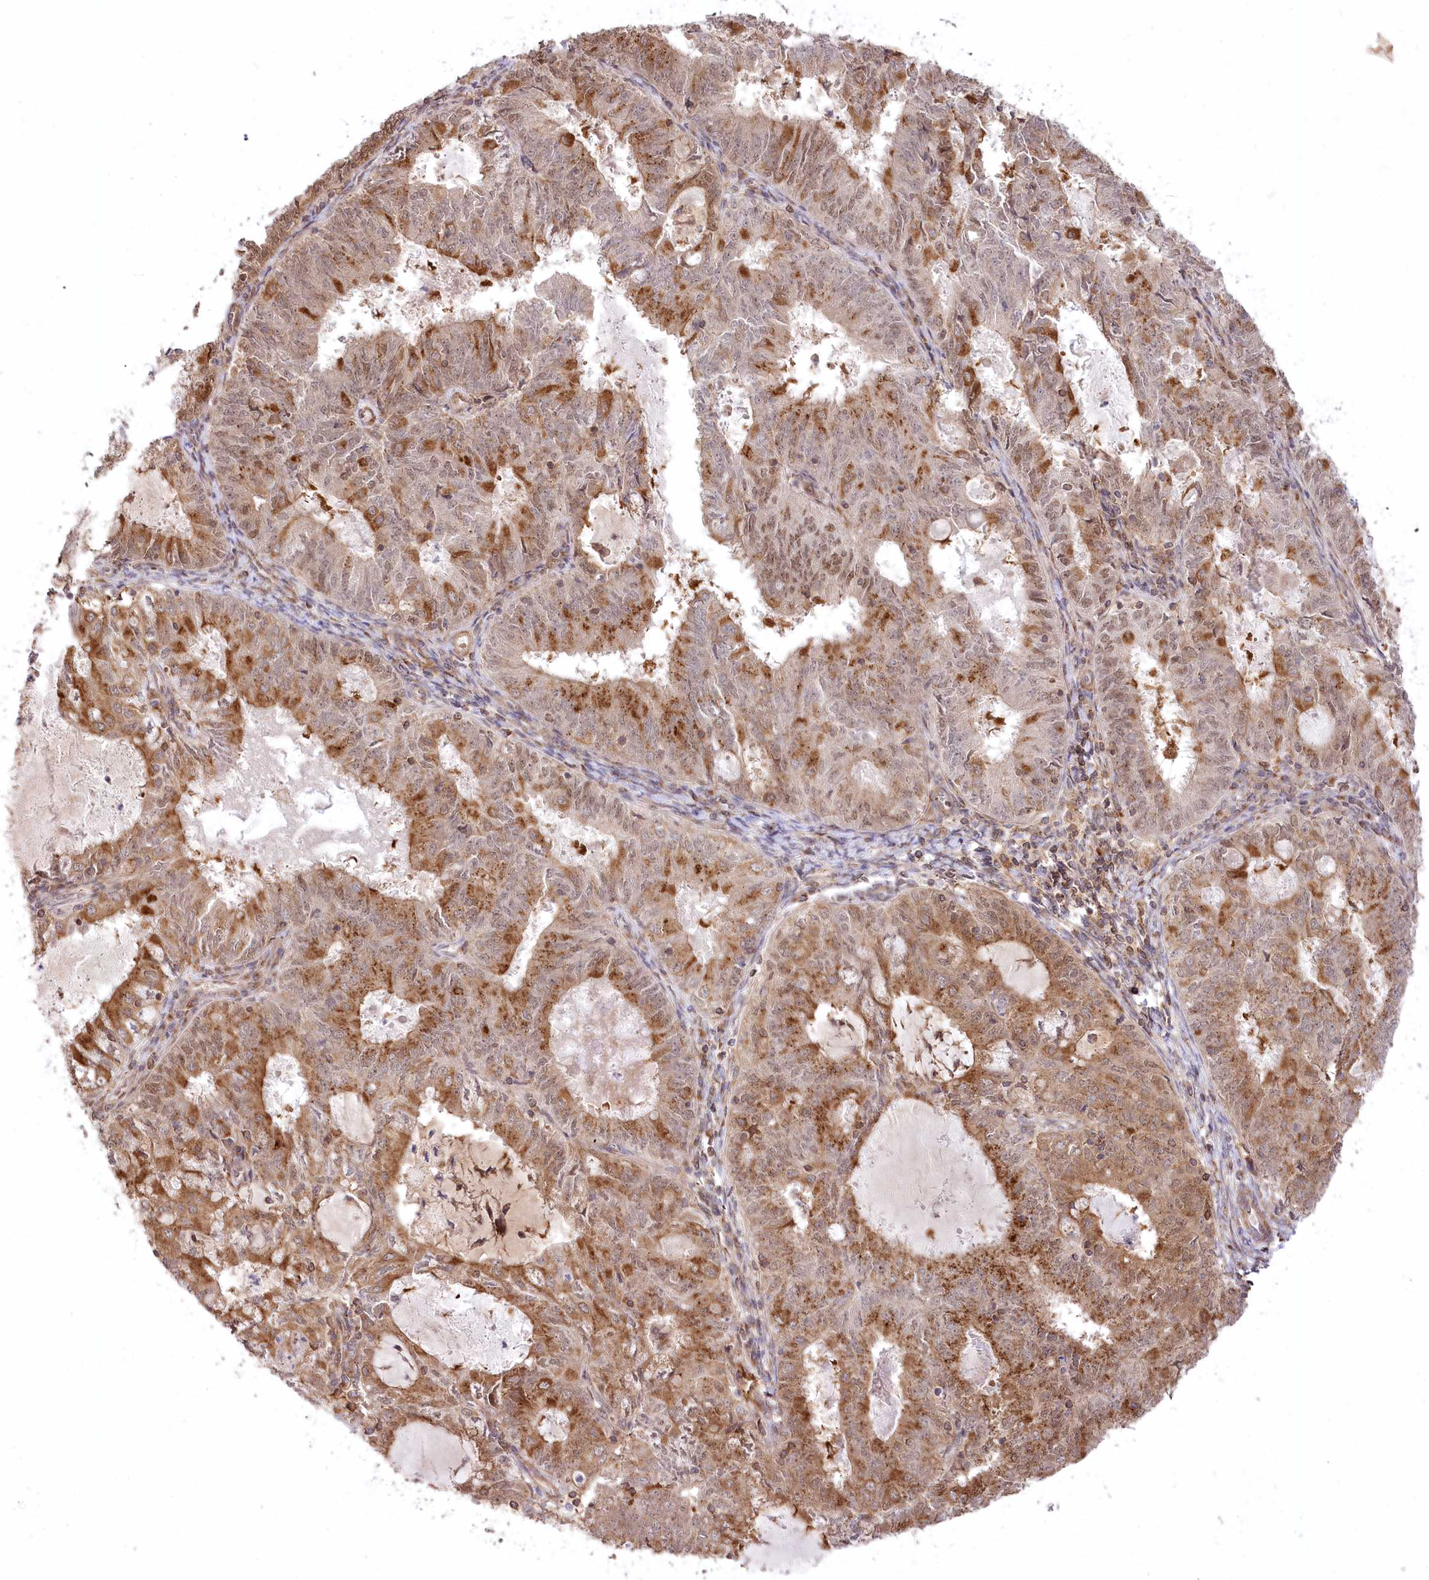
{"staining": {"intensity": "moderate", "quantity": "25%-75%", "location": "cytoplasmic/membranous,nuclear"}, "tissue": "endometrial cancer", "cell_type": "Tumor cells", "image_type": "cancer", "snomed": [{"axis": "morphology", "description": "Adenocarcinoma, NOS"}, {"axis": "topography", "description": "Endometrium"}], "caption": "The micrograph exhibits a brown stain indicating the presence of a protein in the cytoplasmic/membranous and nuclear of tumor cells in endometrial cancer.", "gene": "CCDC91", "patient": {"sex": "female", "age": 57}}